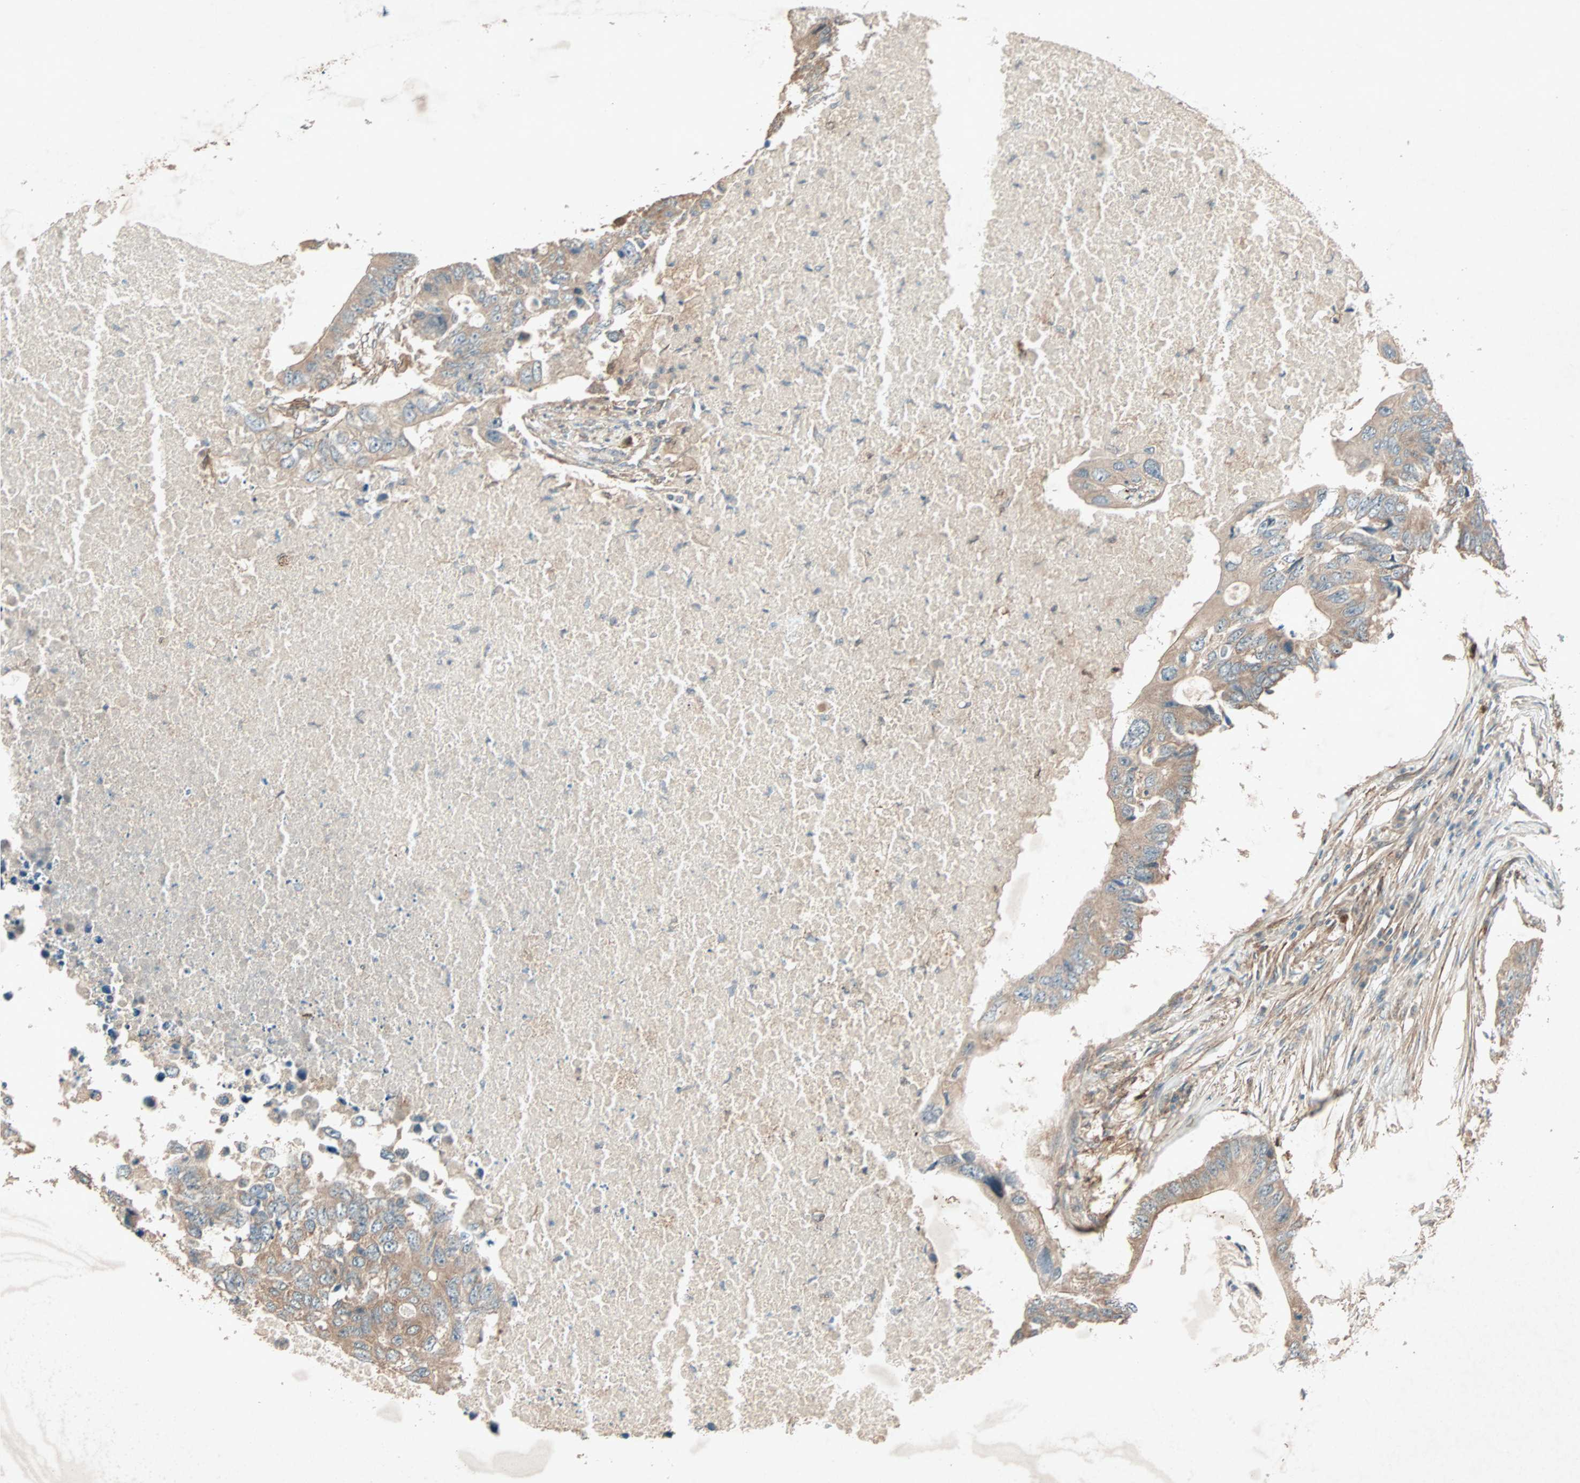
{"staining": {"intensity": "weak", "quantity": ">75%", "location": "cytoplasmic/membranous"}, "tissue": "colorectal cancer", "cell_type": "Tumor cells", "image_type": "cancer", "snomed": [{"axis": "morphology", "description": "Adenocarcinoma, NOS"}, {"axis": "topography", "description": "Colon"}], "caption": "Adenocarcinoma (colorectal) was stained to show a protein in brown. There is low levels of weak cytoplasmic/membranous expression in approximately >75% of tumor cells. (Brightfield microscopy of DAB IHC at high magnification).", "gene": "SDSL", "patient": {"sex": "male", "age": 71}}